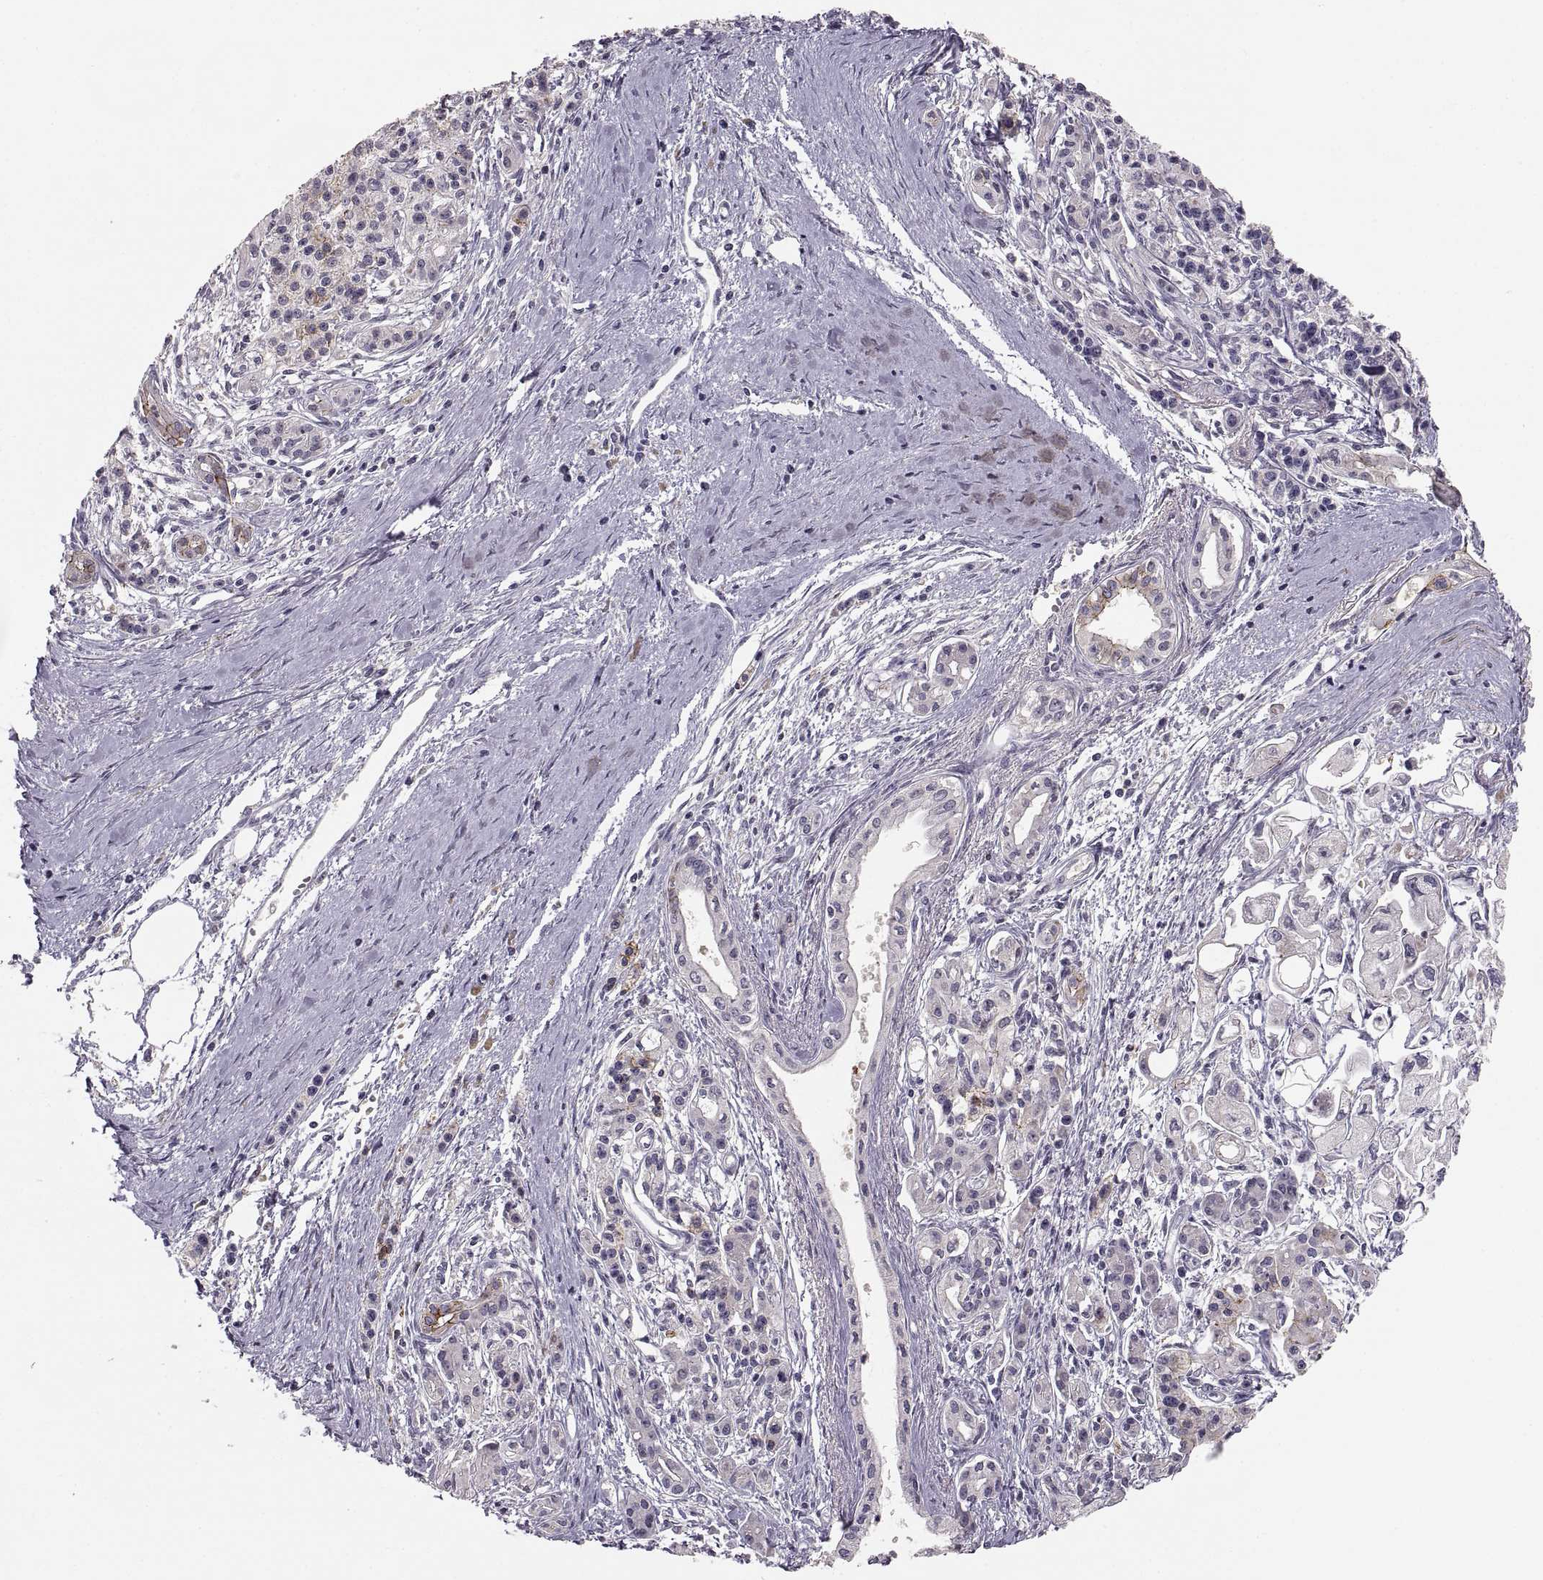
{"staining": {"intensity": "moderate", "quantity": "<25%", "location": "cytoplasmic/membranous"}, "tissue": "pancreatic cancer", "cell_type": "Tumor cells", "image_type": "cancer", "snomed": [{"axis": "morphology", "description": "Adenocarcinoma, NOS"}, {"axis": "topography", "description": "Pancreas"}], "caption": "Immunohistochemical staining of adenocarcinoma (pancreatic) displays low levels of moderate cytoplasmic/membranous protein positivity in approximately <25% of tumor cells.", "gene": "CDH2", "patient": {"sex": "male", "age": 70}}